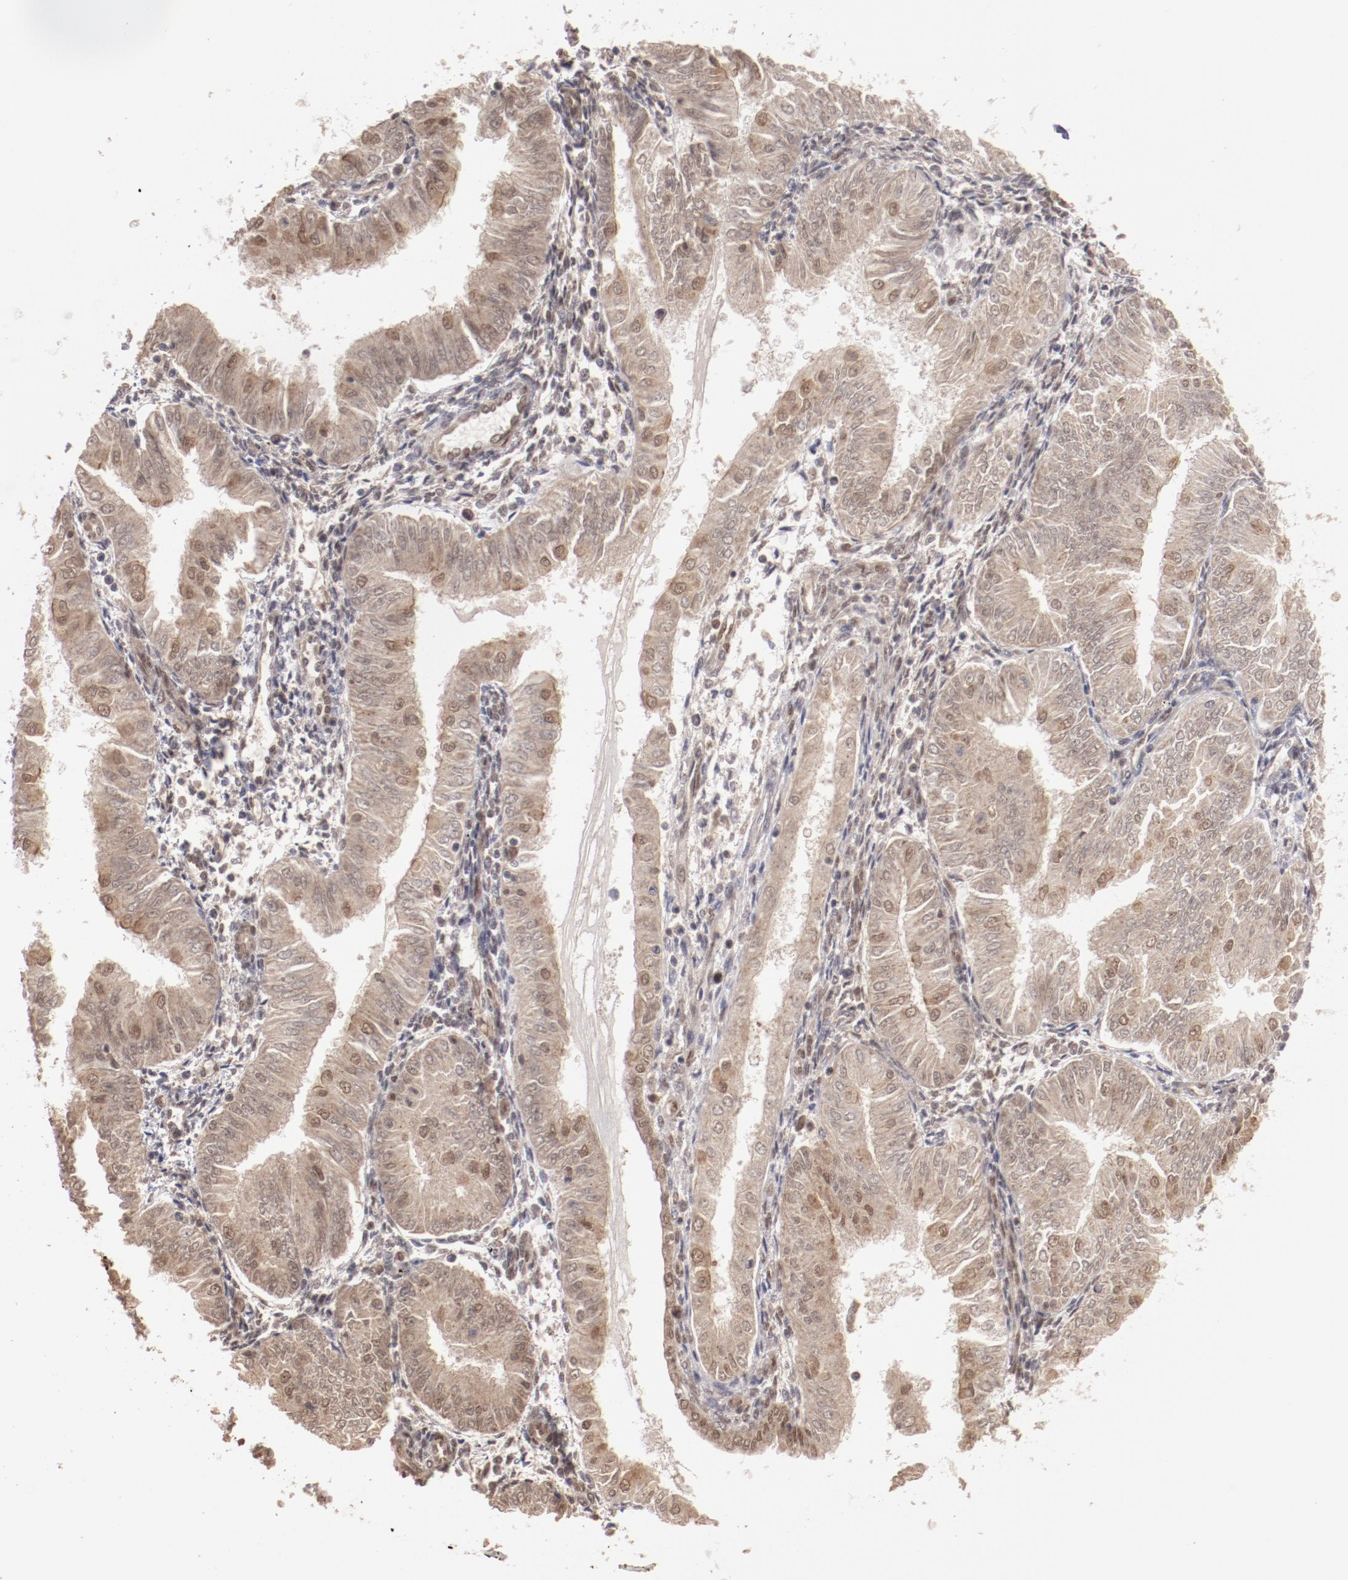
{"staining": {"intensity": "weak", "quantity": ">75%", "location": "cytoplasmic/membranous,nuclear"}, "tissue": "endometrial cancer", "cell_type": "Tumor cells", "image_type": "cancer", "snomed": [{"axis": "morphology", "description": "Adenocarcinoma, NOS"}, {"axis": "topography", "description": "Endometrium"}], "caption": "An IHC image of tumor tissue is shown. Protein staining in brown shows weak cytoplasmic/membranous and nuclear positivity in endometrial cancer (adenocarcinoma) within tumor cells.", "gene": "CLOCK", "patient": {"sex": "female", "age": 53}}